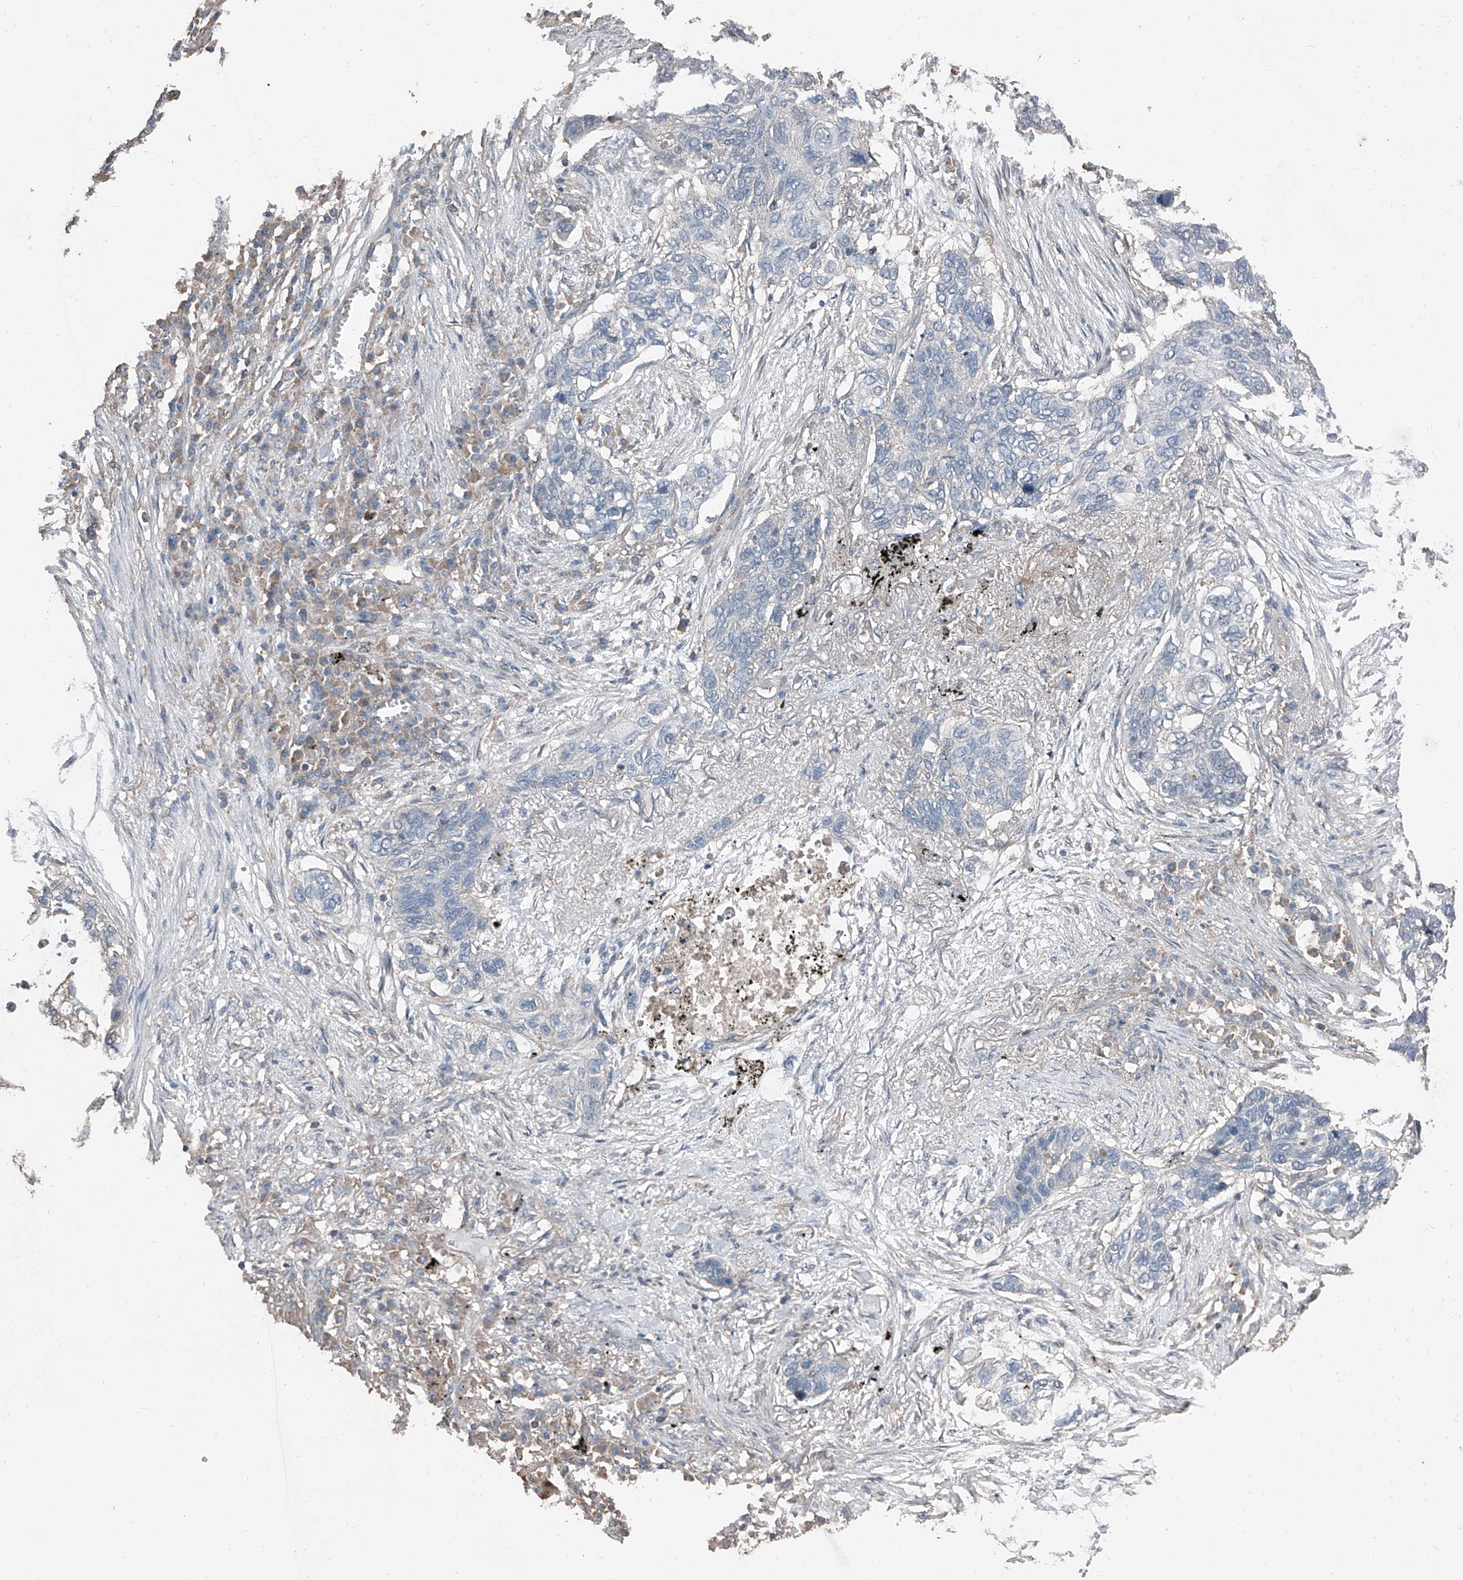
{"staining": {"intensity": "negative", "quantity": "none", "location": "none"}, "tissue": "lung cancer", "cell_type": "Tumor cells", "image_type": "cancer", "snomed": [{"axis": "morphology", "description": "Squamous cell carcinoma, NOS"}, {"axis": "topography", "description": "Lung"}], "caption": "DAB (3,3'-diaminobenzidine) immunohistochemical staining of squamous cell carcinoma (lung) shows no significant staining in tumor cells. (DAB immunohistochemistry (IHC), high magnification).", "gene": "MAMLD1", "patient": {"sex": "female", "age": 63}}